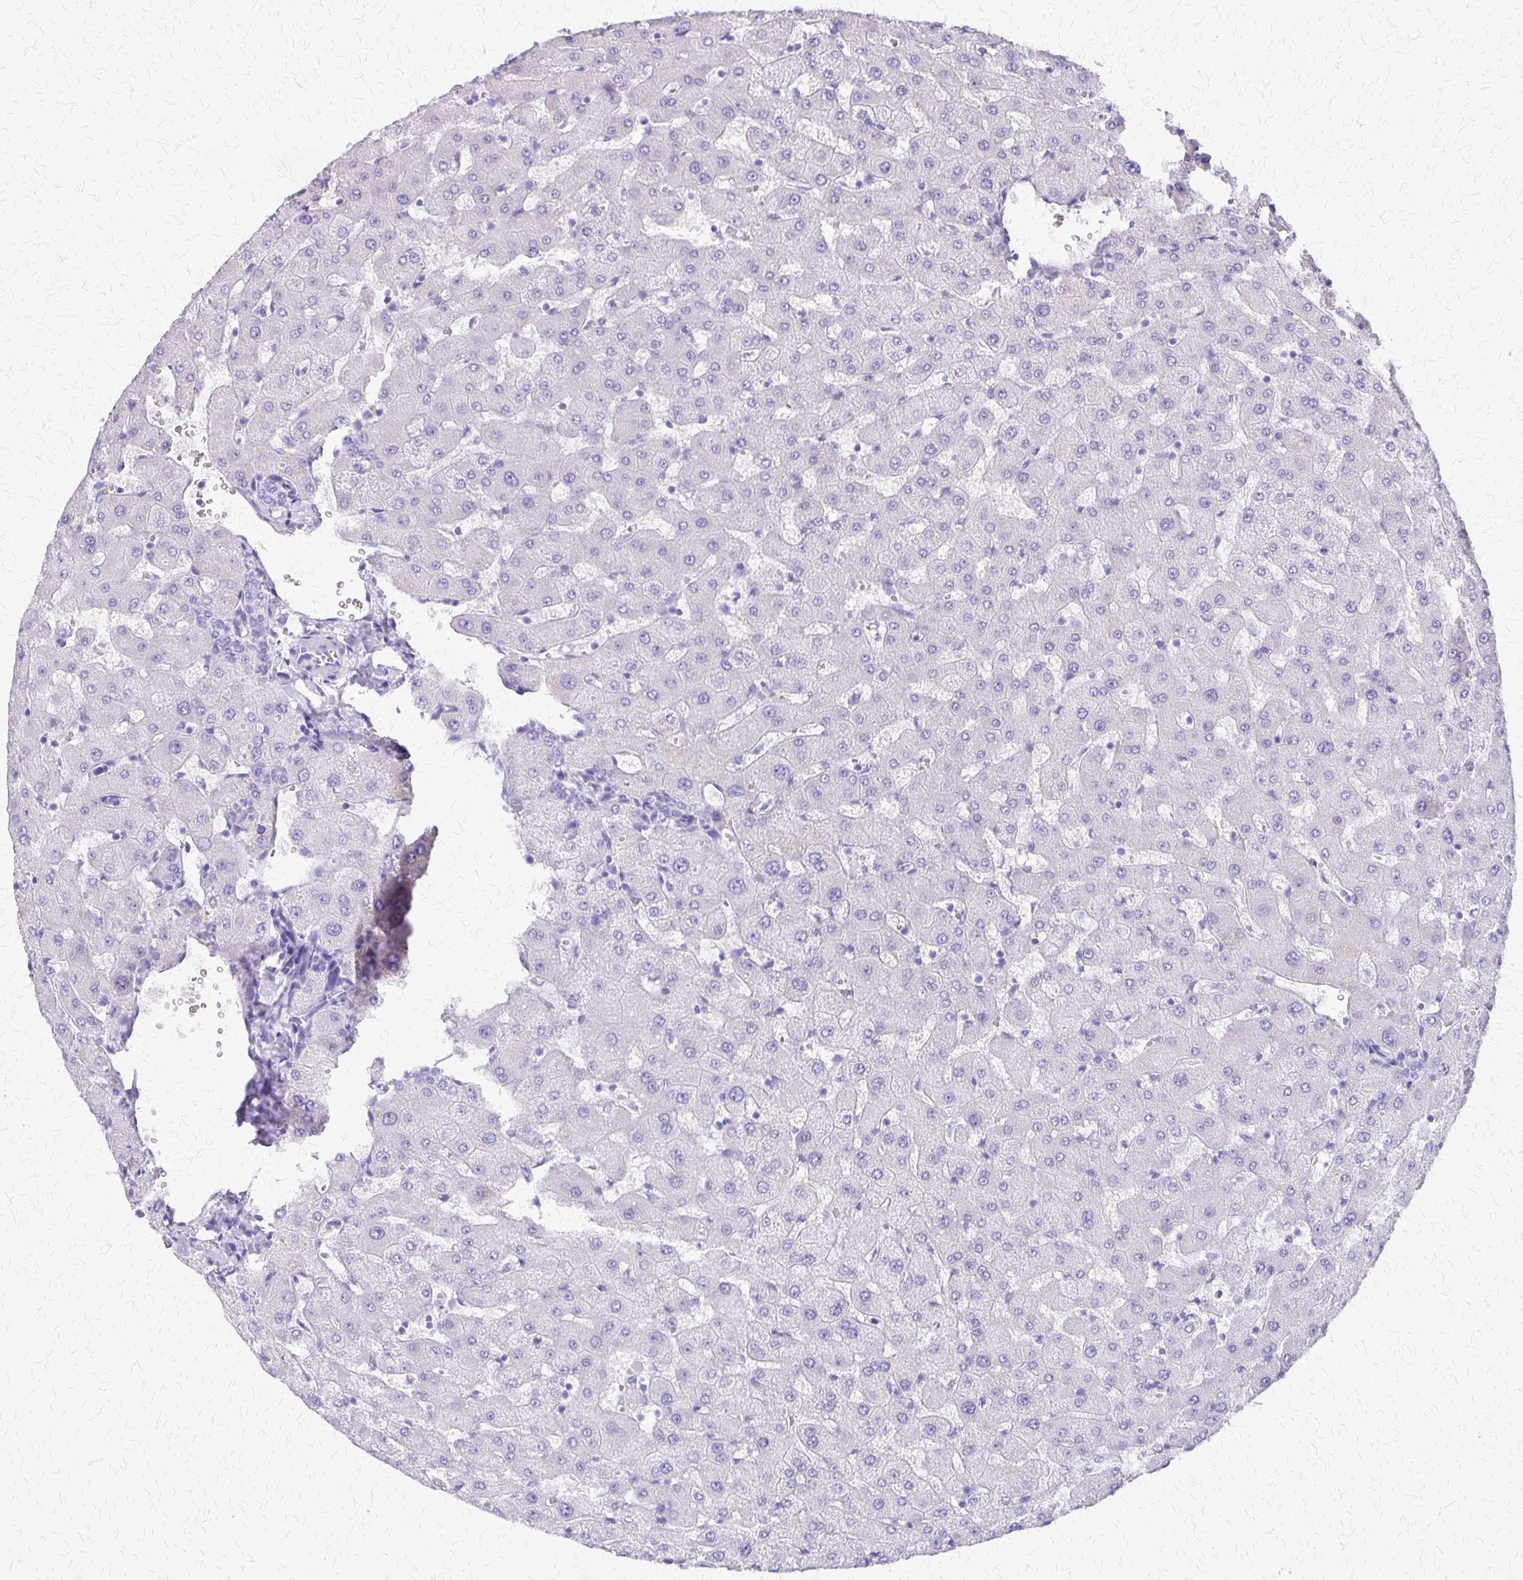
{"staining": {"intensity": "negative", "quantity": "none", "location": "none"}, "tissue": "liver", "cell_type": "Cholangiocytes", "image_type": "normal", "snomed": [{"axis": "morphology", "description": "Normal tissue, NOS"}, {"axis": "topography", "description": "Liver"}], "caption": "This is a histopathology image of immunohistochemistry (IHC) staining of normal liver, which shows no staining in cholangiocytes. (Brightfield microscopy of DAB immunohistochemistry (IHC) at high magnification).", "gene": "SLC13A2", "patient": {"sex": "female", "age": 63}}